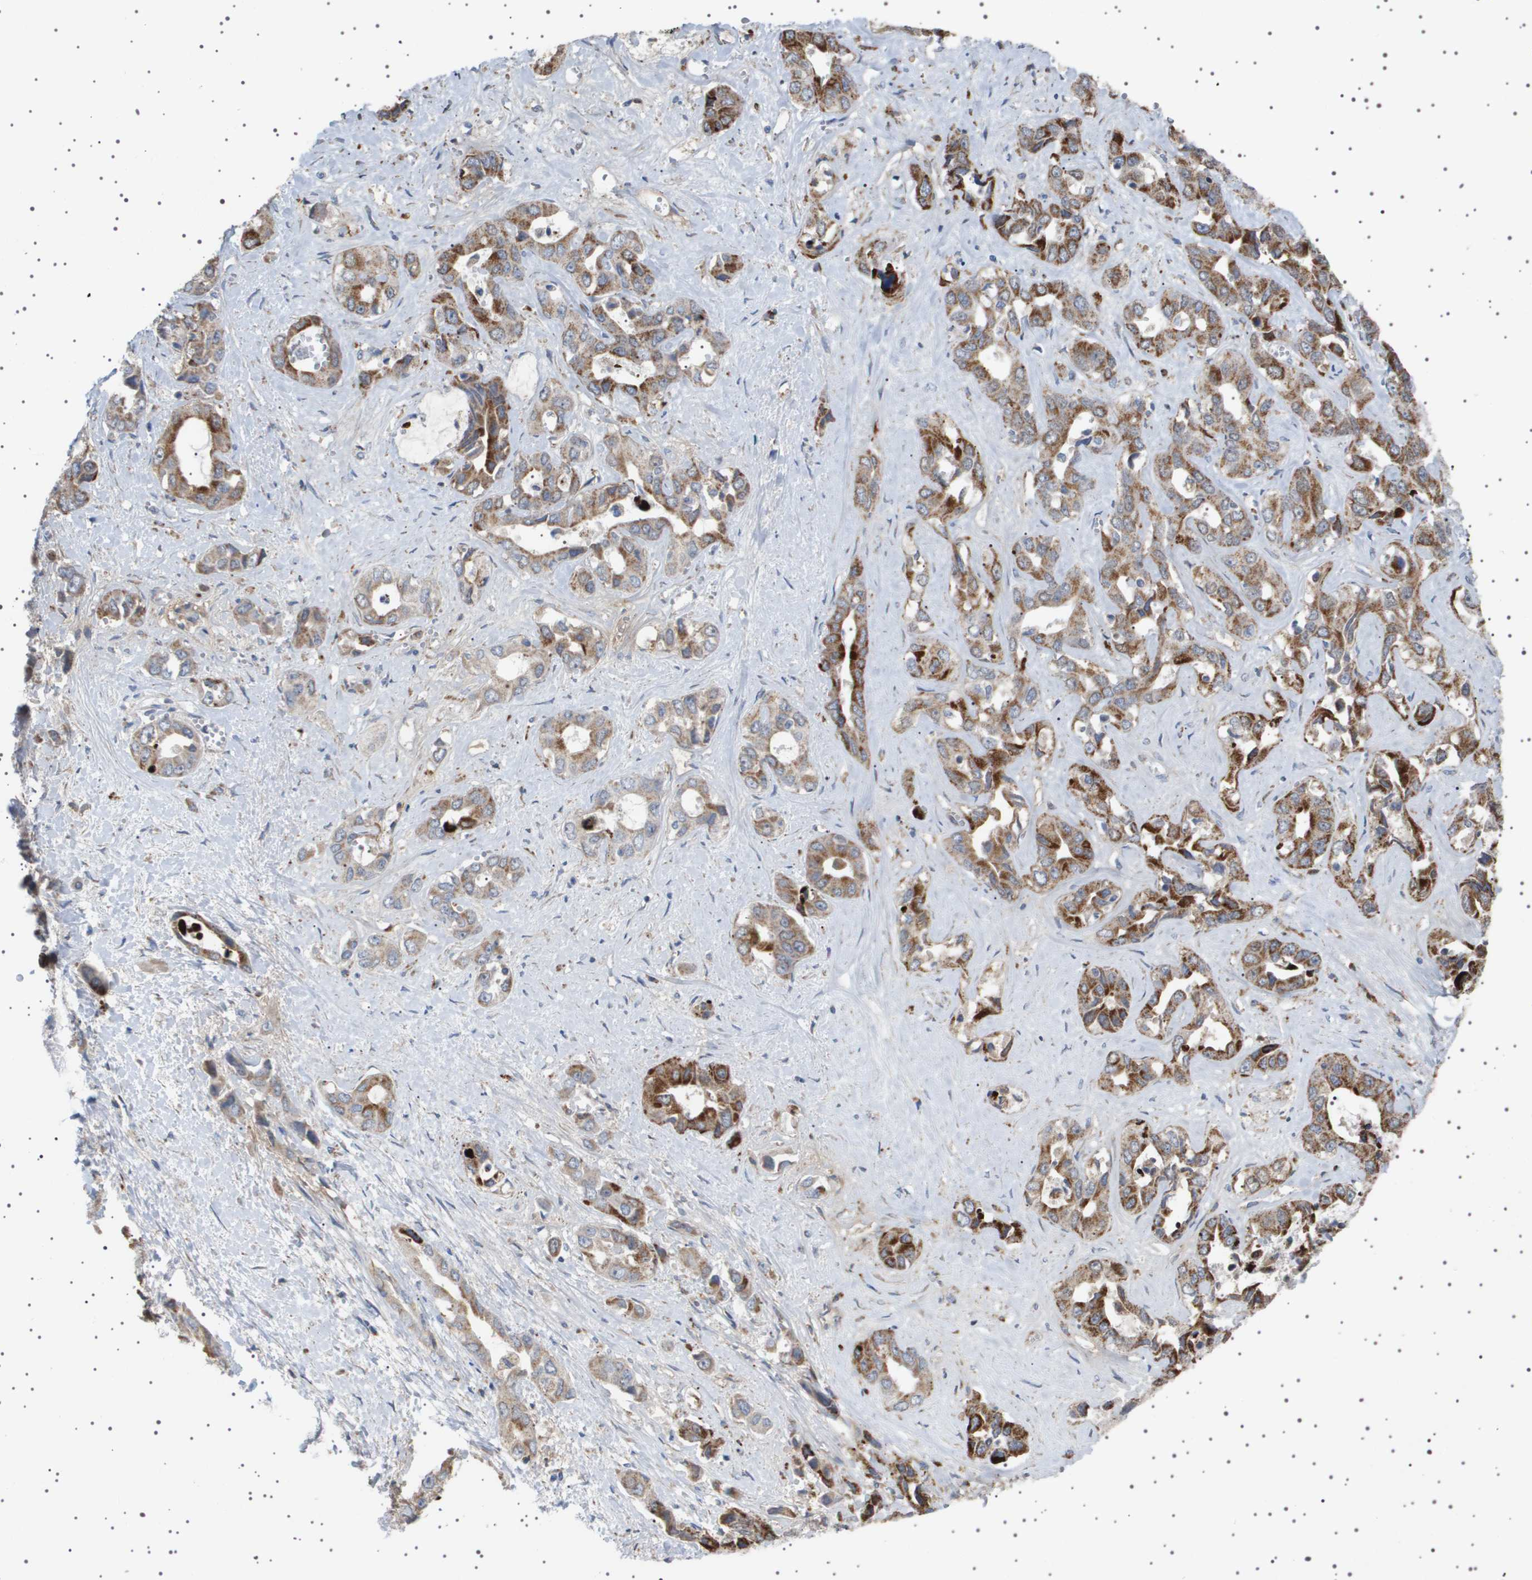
{"staining": {"intensity": "strong", "quantity": "25%-75%", "location": "cytoplasmic/membranous"}, "tissue": "liver cancer", "cell_type": "Tumor cells", "image_type": "cancer", "snomed": [{"axis": "morphology", "description": "Cholangiocarcinoma"}, {"axis": "topography", "description": "Liver"}], "caption": "Immunohistochemical staining of cholangiocarcinoma (liver) displays high levels of strong cytoplasmic/membranous staining in about 25%-75% of tumor cells.", "gene": "UBXN8", "patient": {"sex": "female", "age": 52}}